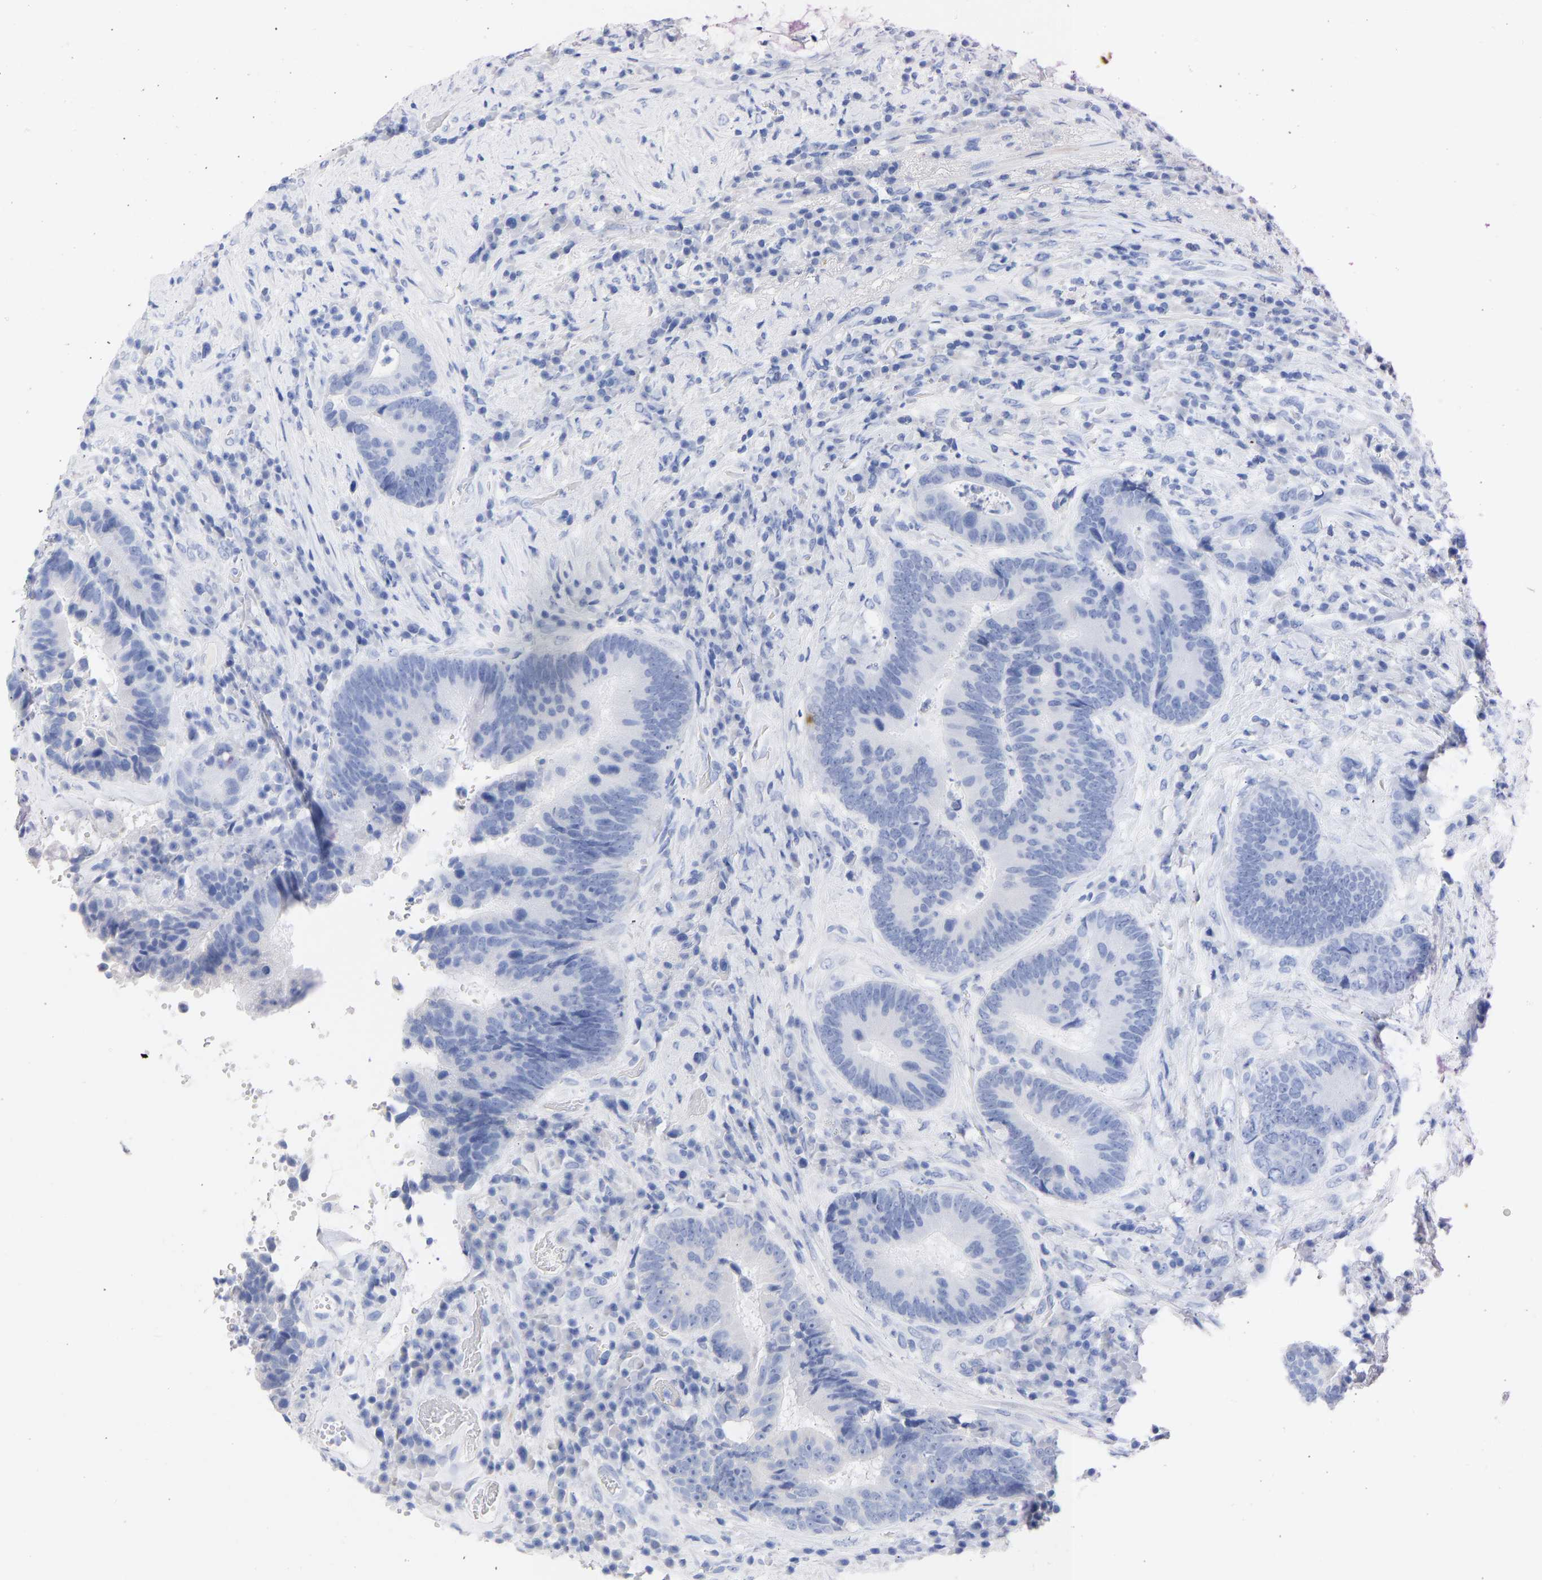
{"staining": {"intensity": "negative", "quantity": "none", "location": "none"}, "tissue": "colorectal cancer", "cell_type": "Tumor cells", "image_type": "cancer", "snomed": [{"axis": "morphology", "description": "Adenocarcinoma, NOS"}, {"axis": "topography", "description": "Rectum"}], "caption": "There is no significant positivity in tumor cells of colorectal cancer (adenocarcinoma). (Stains: DAB (3,3'-diaminobenzidine) immunohistochemistry (IHC) with hematoxylin counter stain, Microscopy: brightfield microscopy at high magnification).", "gene": "KRT1", "patient": {"sex": "female", "age": 89}}